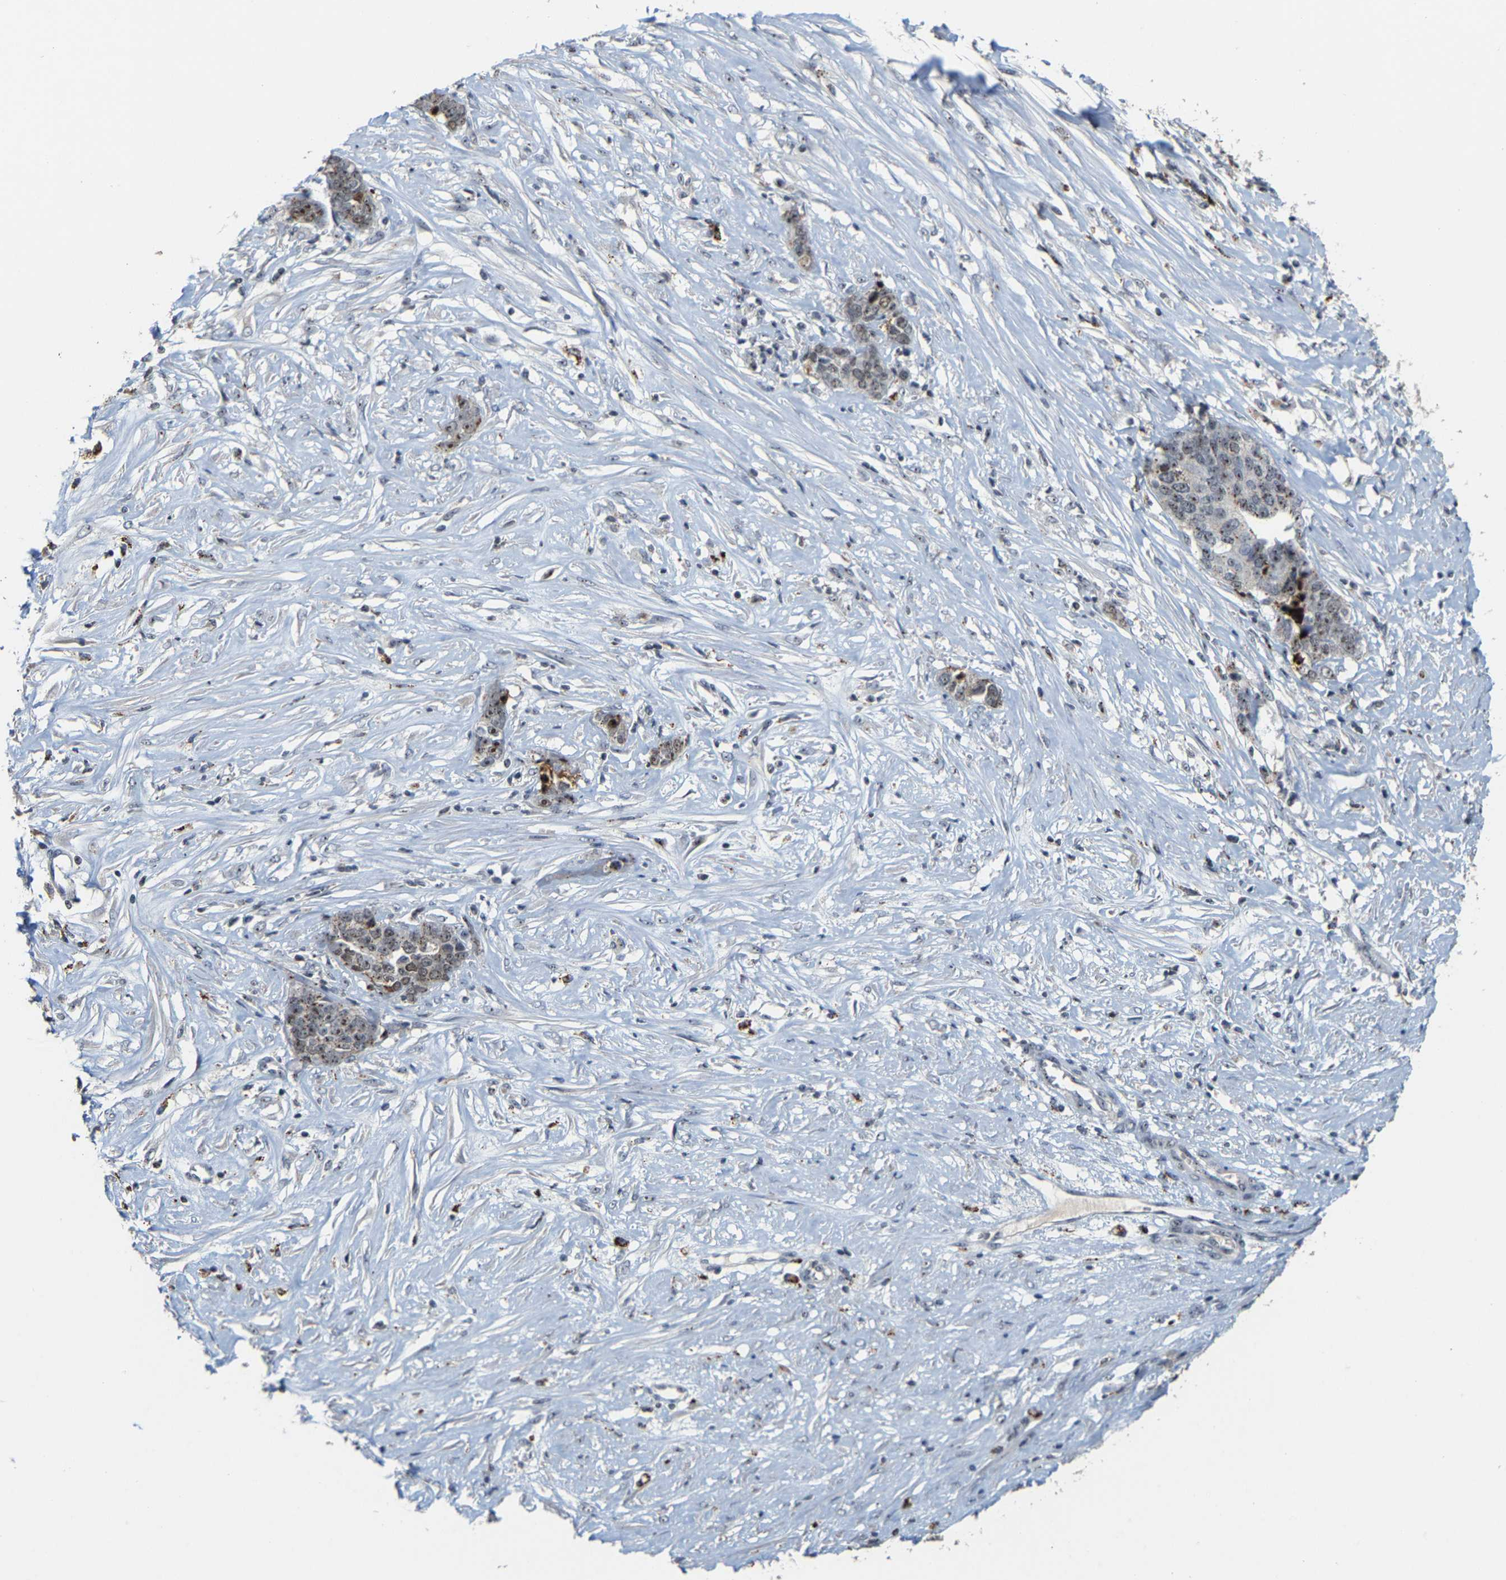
{"staining": {"intensity": "moderate", "quantity": ">75%", "location": "nuclear"}, "tissue": "ovarian cancer", "cell_type": "Tumor cells", "image_type": "cancer", "snomed": [{"axis": "morphology", "description": "Cystadenocarcinoma, serous, NOS"}, {"axis": "topography", "description": "Ovary"}], "caption": "Tumor cells demonstrate medium levels of moderate nuclear staining in about >75% of cells in human ovarian cancer (serous cystadenocarcinoma).", "gene": "NOP58", "patient": {"sex": "female", "age": 44}}